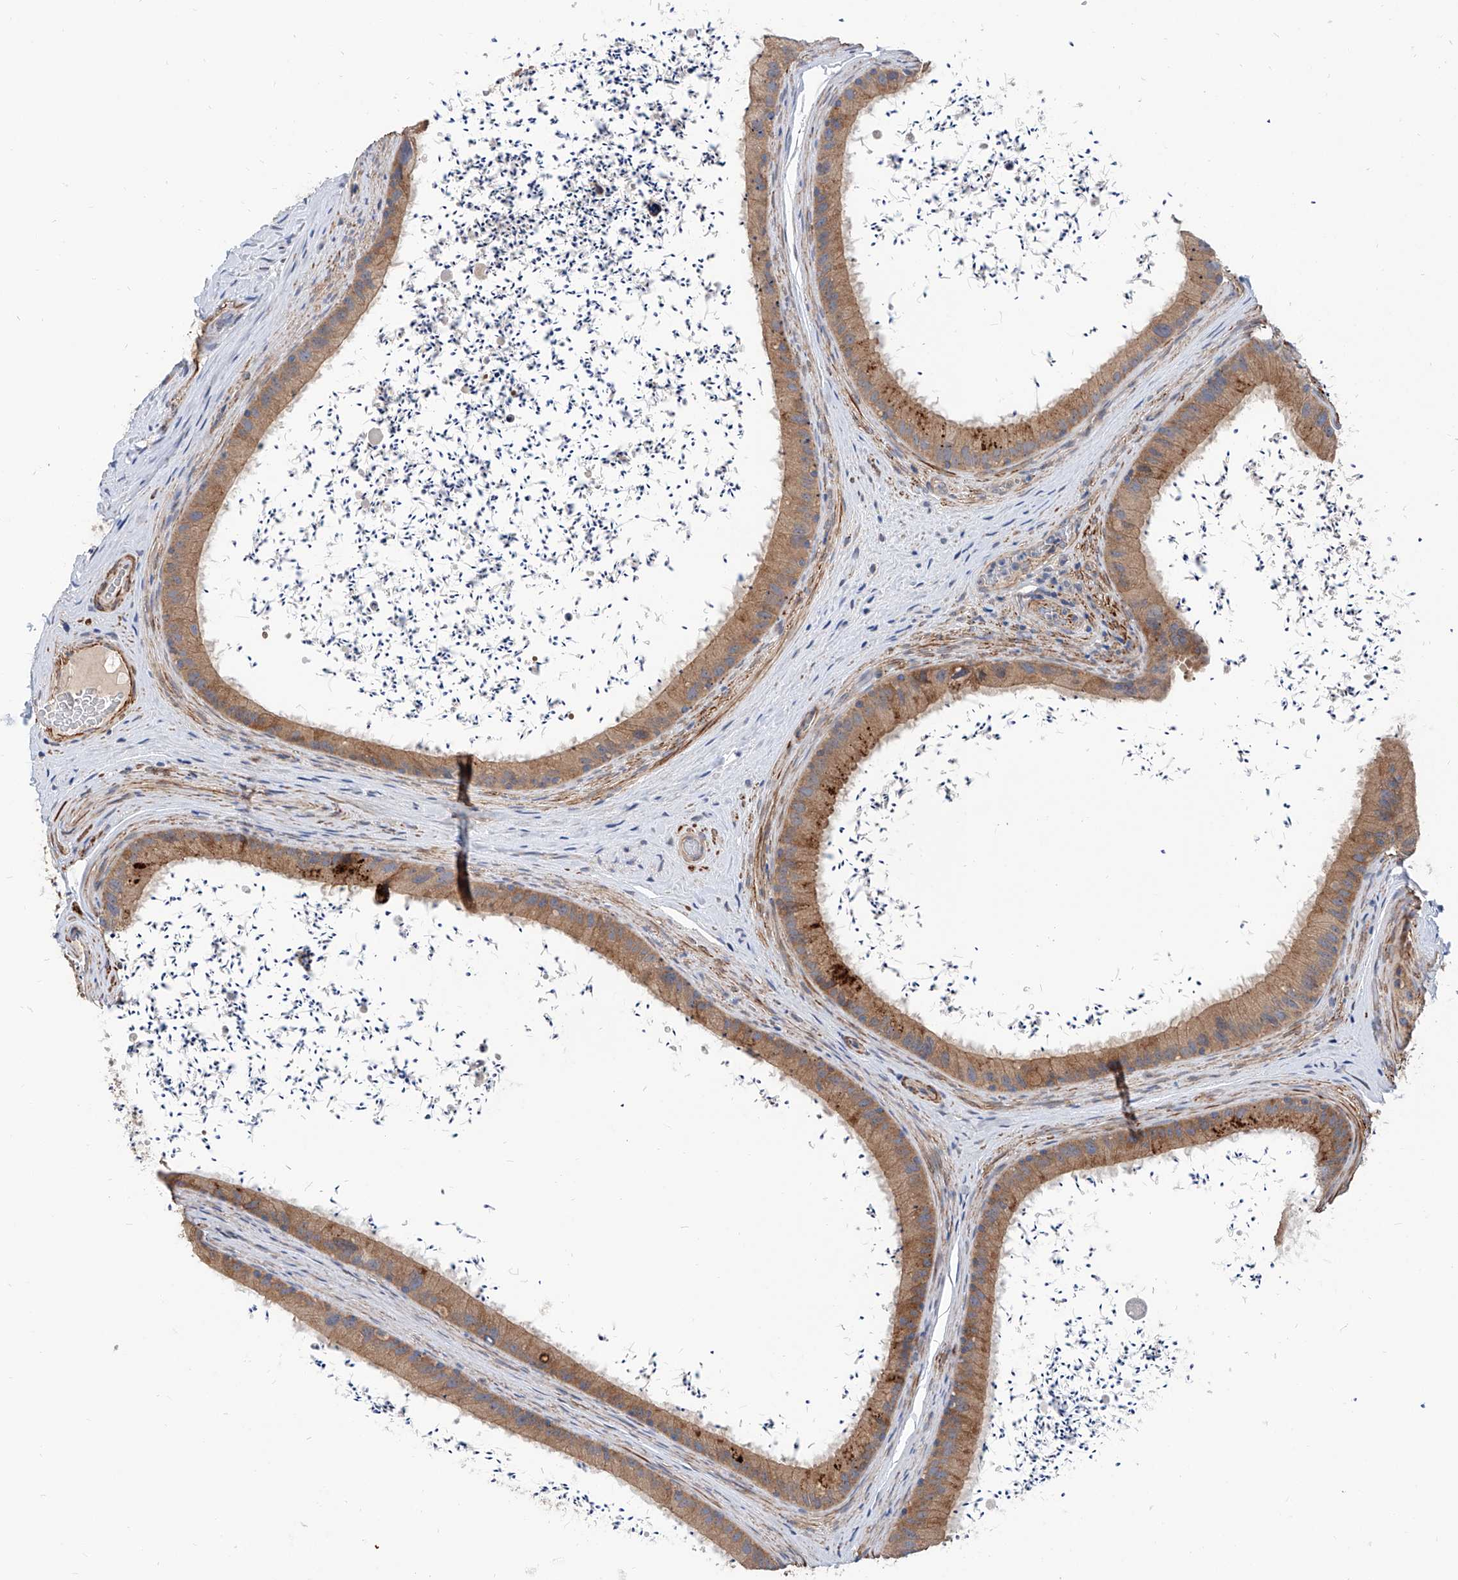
{"staining": {"intensity": "moderate", "quantity": ">75%", "location": "cytoplasmic/membranous"}, "tissue": "epididymis", "cell_type": "Glandular cells", "image_type": "normal", "snomed": [{"axis": "morphology", "description": "Normal tissue, NOS"}, {"axis": "topography", "description": "Epididymis, spermatic cord, NOS"}], "caption": "Human epididymis stained with a protein marker shows moderate staining in glandular cells.", "gene": "MAGEE2", "patient": {"sex": "male", "age": 50}}